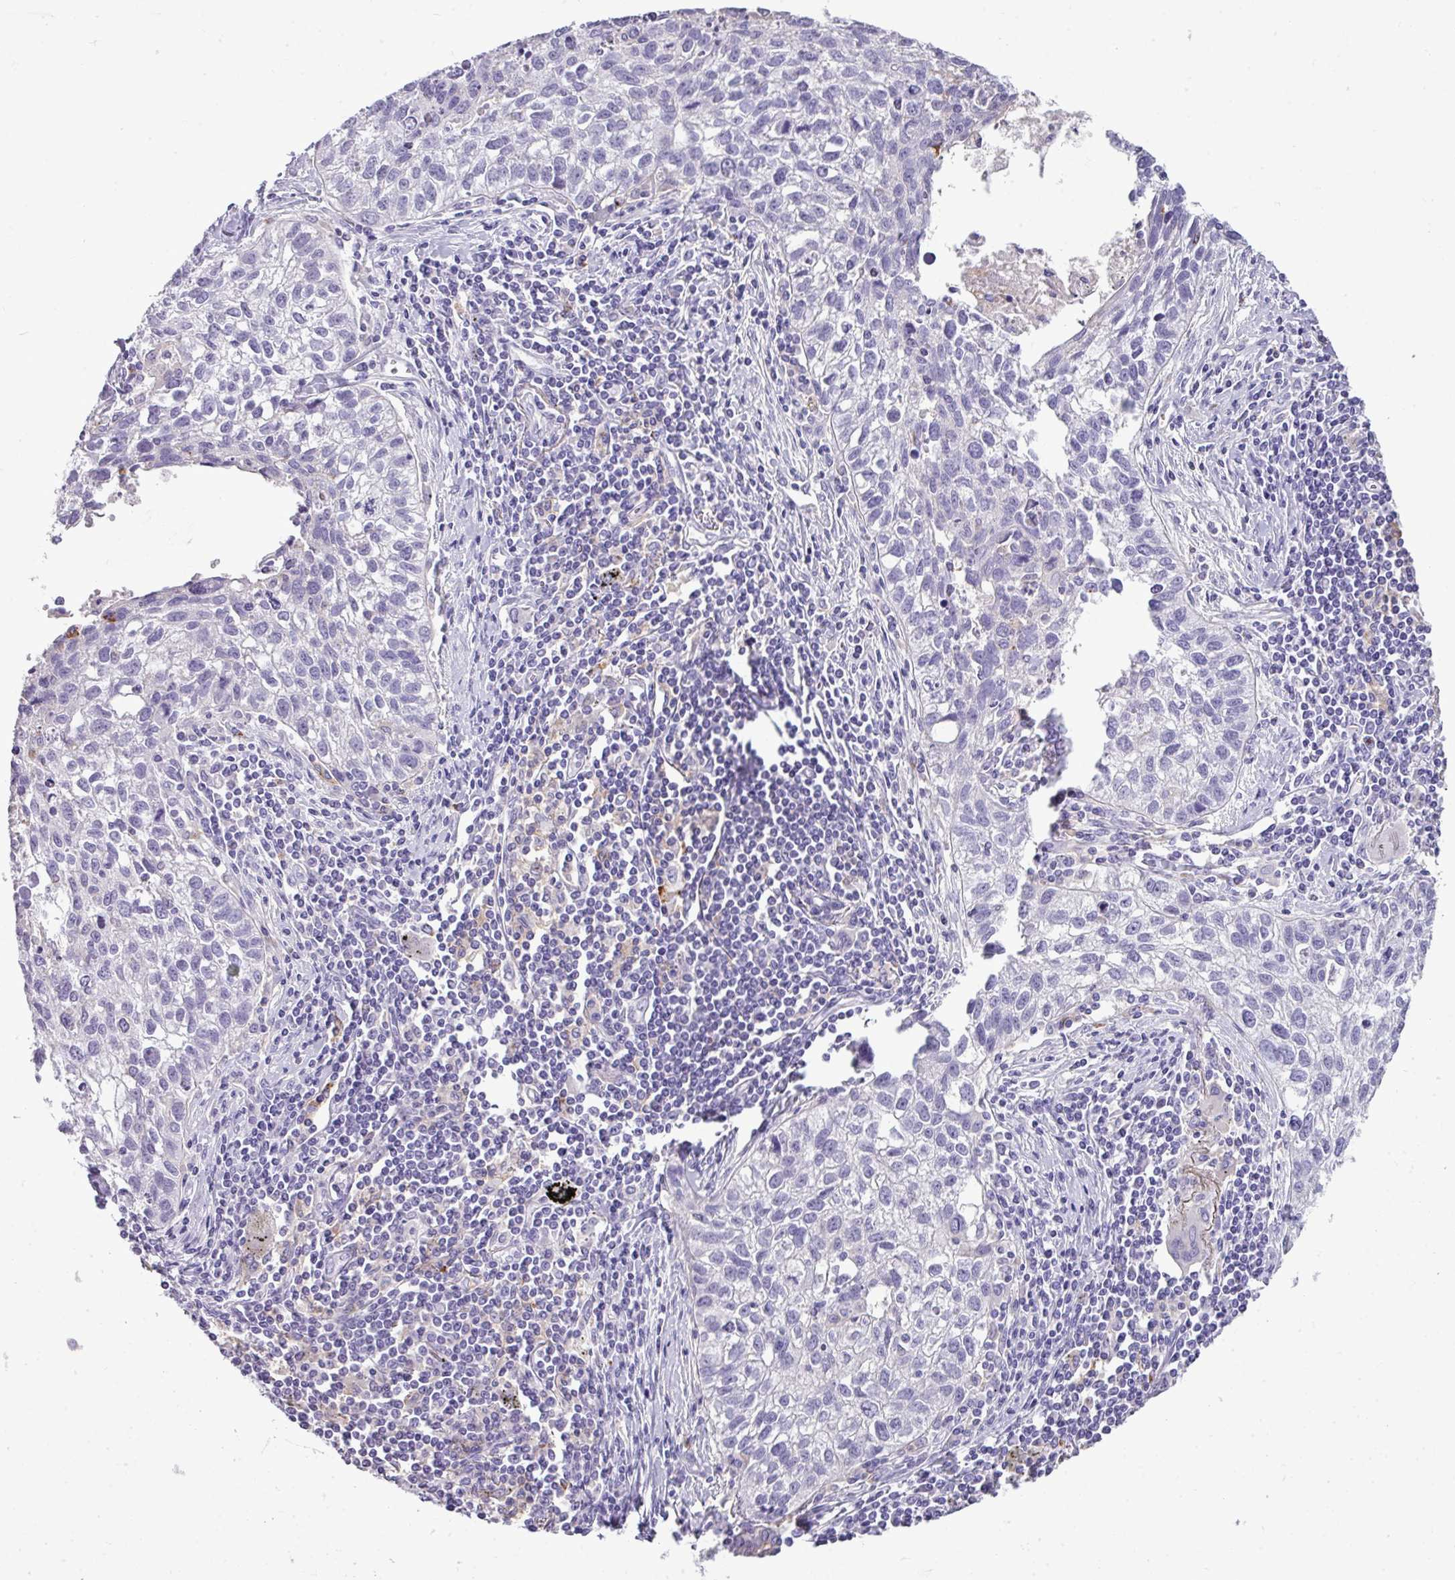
{"staining": {"intensity": "negative", "quantity": "none", "location": "none"}, "tissue": "lung cancer", "cell_type": "Tumor cells", "image_type": "cancer", "snomed": [{"axis": "morphology", "description": "Squamous cell carcinoma, NOS"}, {"axis": "topography", "description": "Lung"}], "caption": "Squamous cell carcinoma (lung) was stained to show a protein in brown. There is no significant positivity in tumor cells.", "gene": "RBMXL2", "patient": {"sex": "male", "age": 74}}